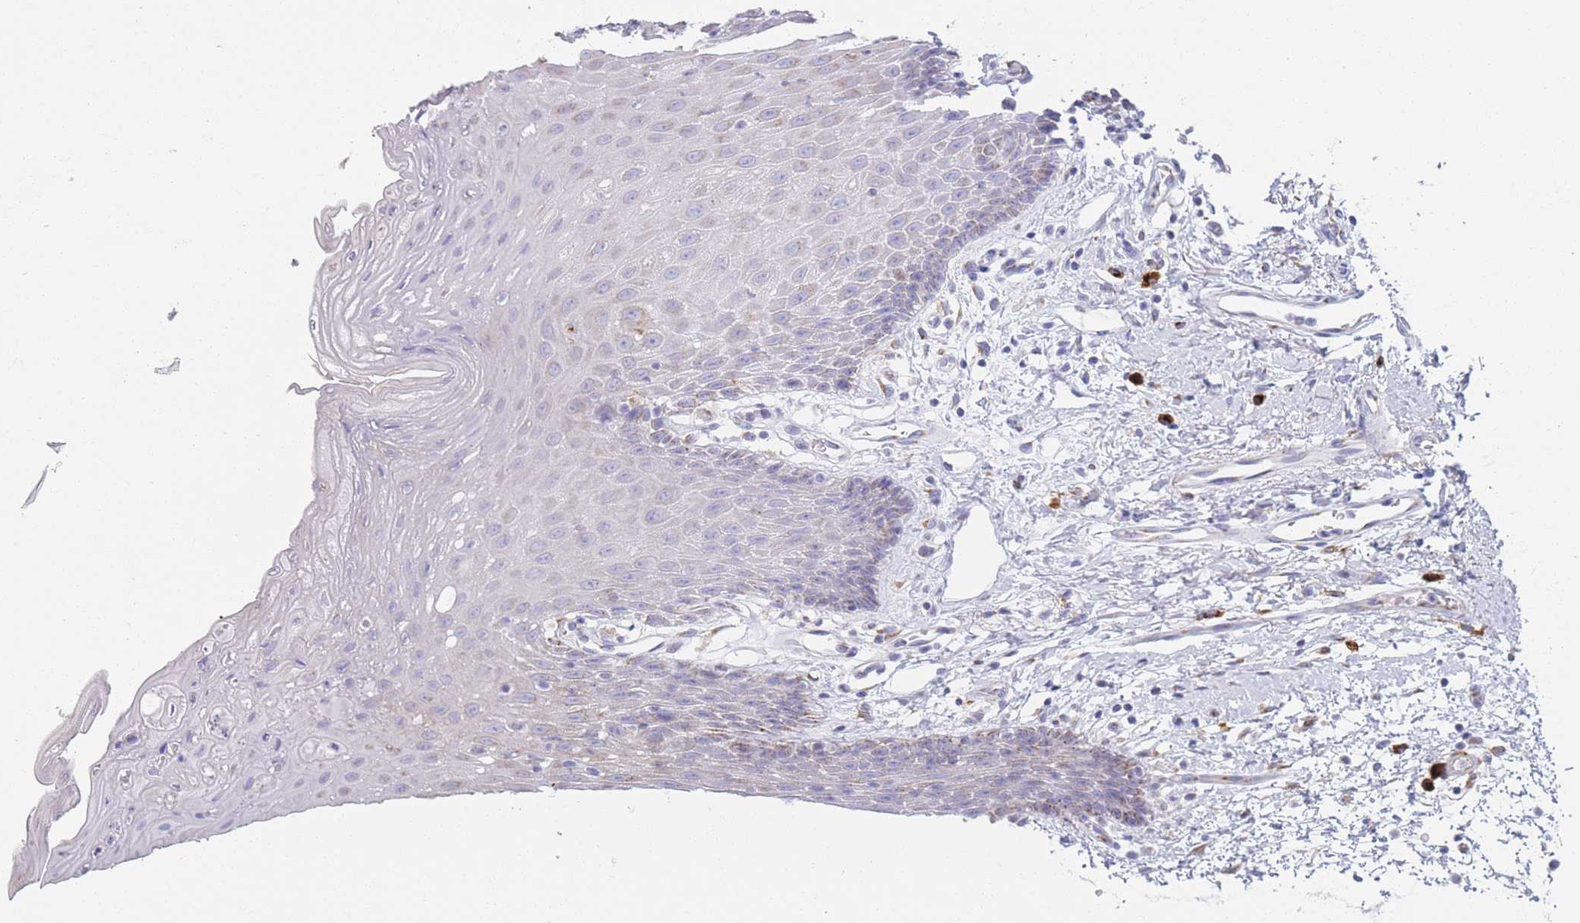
{"staining": {"intensity": "moderate", "quantity": "<25%", "location": "cytoplasmic/membranous"}, "tissue": "oral mucosa", "cell_type": "Squamous epithelial cells", "image_type": "normal", "snomed": [{"axis": "morphology", "description": "Normal tissue, NOS"}, {"axis": "topography", "description": "Oral tissue"}, {"axis": "topography", "description": "Tounge, NOS"}], "caption": "Oral mucosa stained with immunohistochemistry (IHC) demonstrates moderate cytoplasmic/membranous positivity in approximately <25% of squamous epithelial cells. The staining is performed using DAB brown chromogen to label protein expression. The nuclei are counter-stained blue using hematoxylin.", "gene": "MRPL30", "patient": {"sex": "female", "age": 59}}